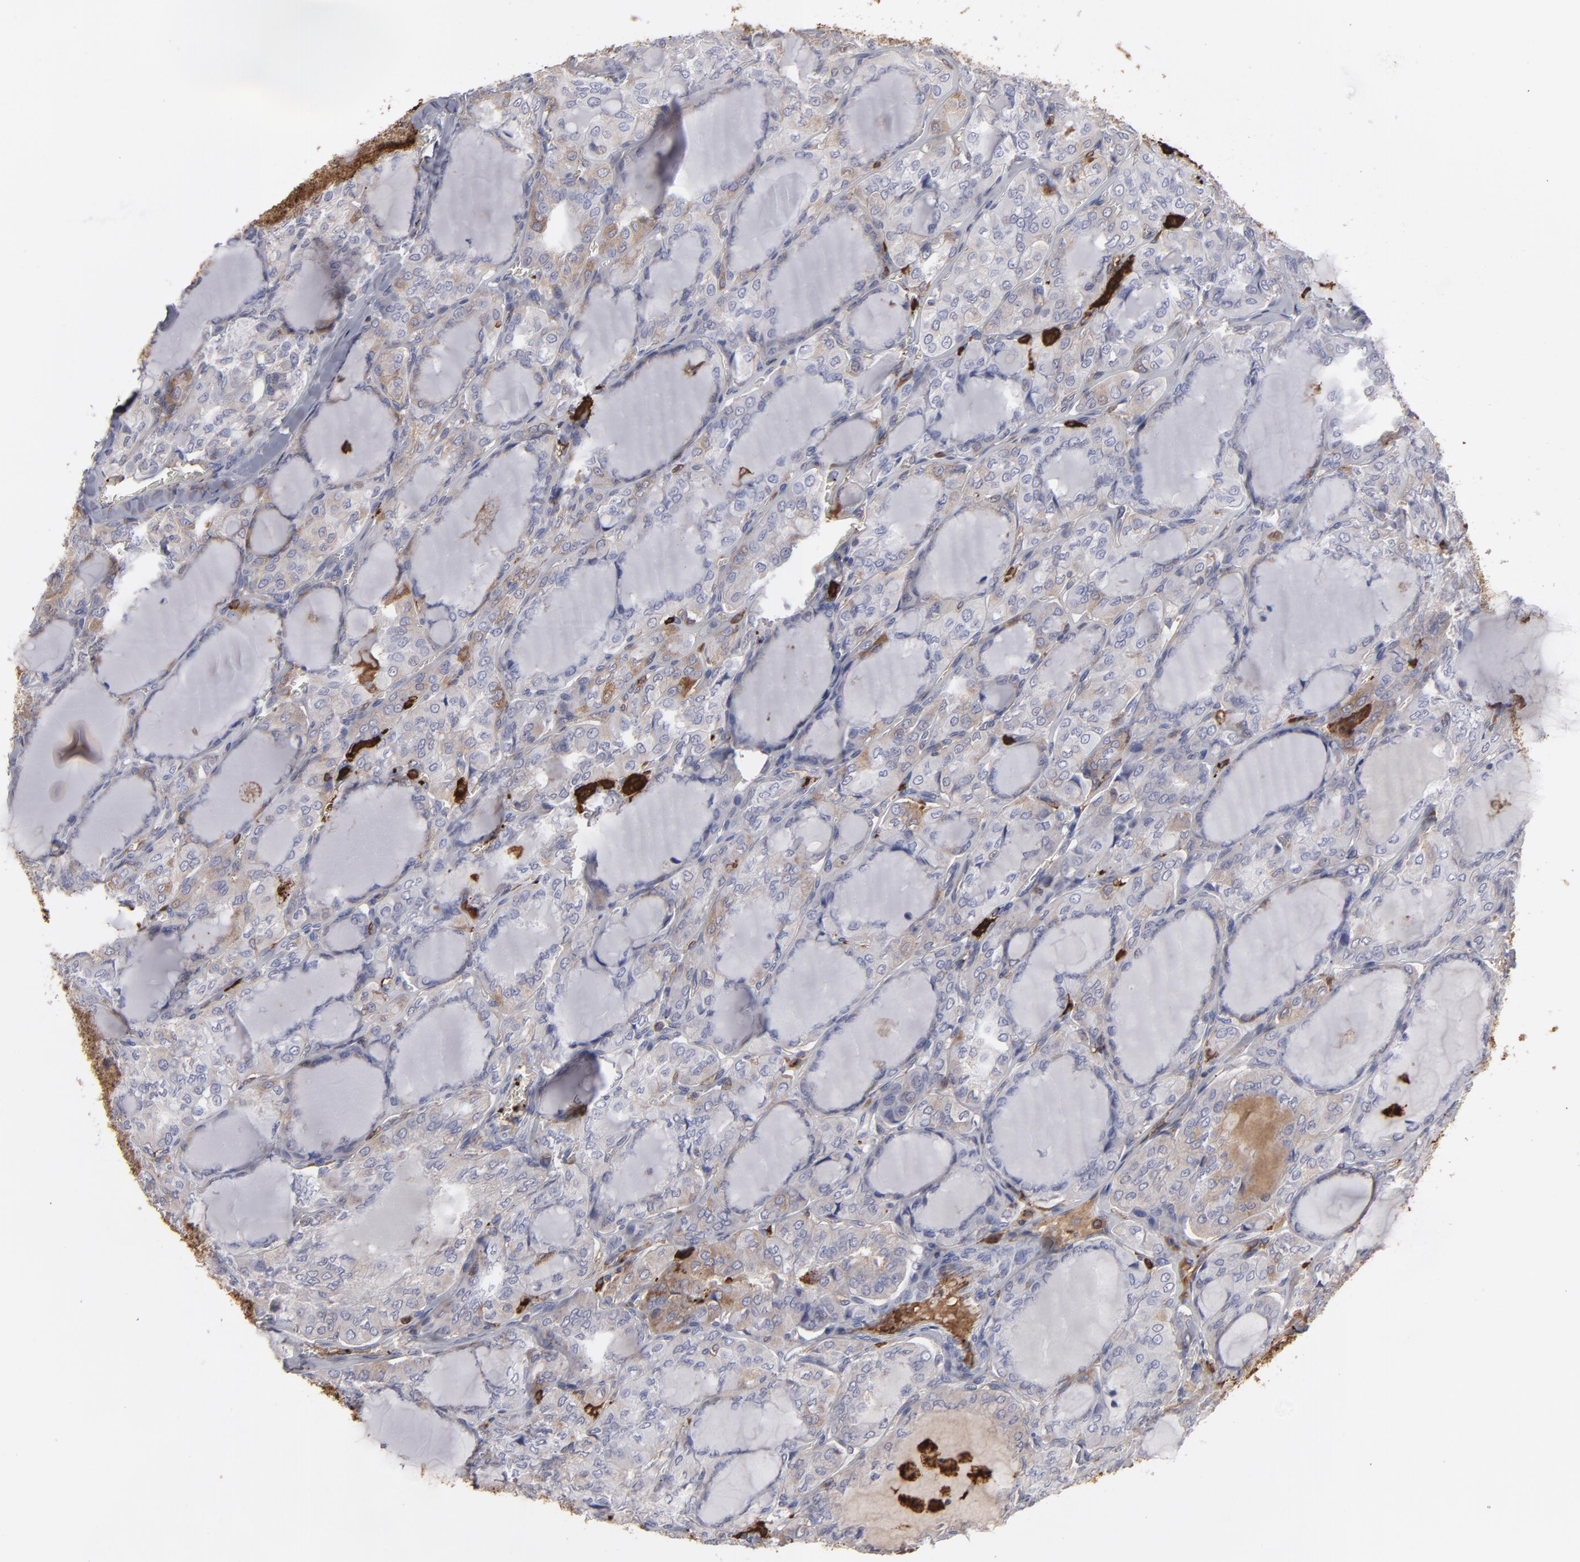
{"staining": {"intensity": "weak", "quantity": "<25%", "location": "cytoplasmic/membranous"}, "tissue": "thyroid cancer", "cell_type": "Tumor cells", "image_type": "cancer", "snomed": [{"axis": "morphology", "description": "Papillary adenocarcinoma, NOS"}, {"axis": "topography", "description": "Thyroid gland"}], "caption": "DAB immunohistochemical staining of human thyroid papillary adenocarcinoma reveals no significant staining in tumor cells.", "gene": "ODC1", "patient": {"sex": "male", "age": 20}}